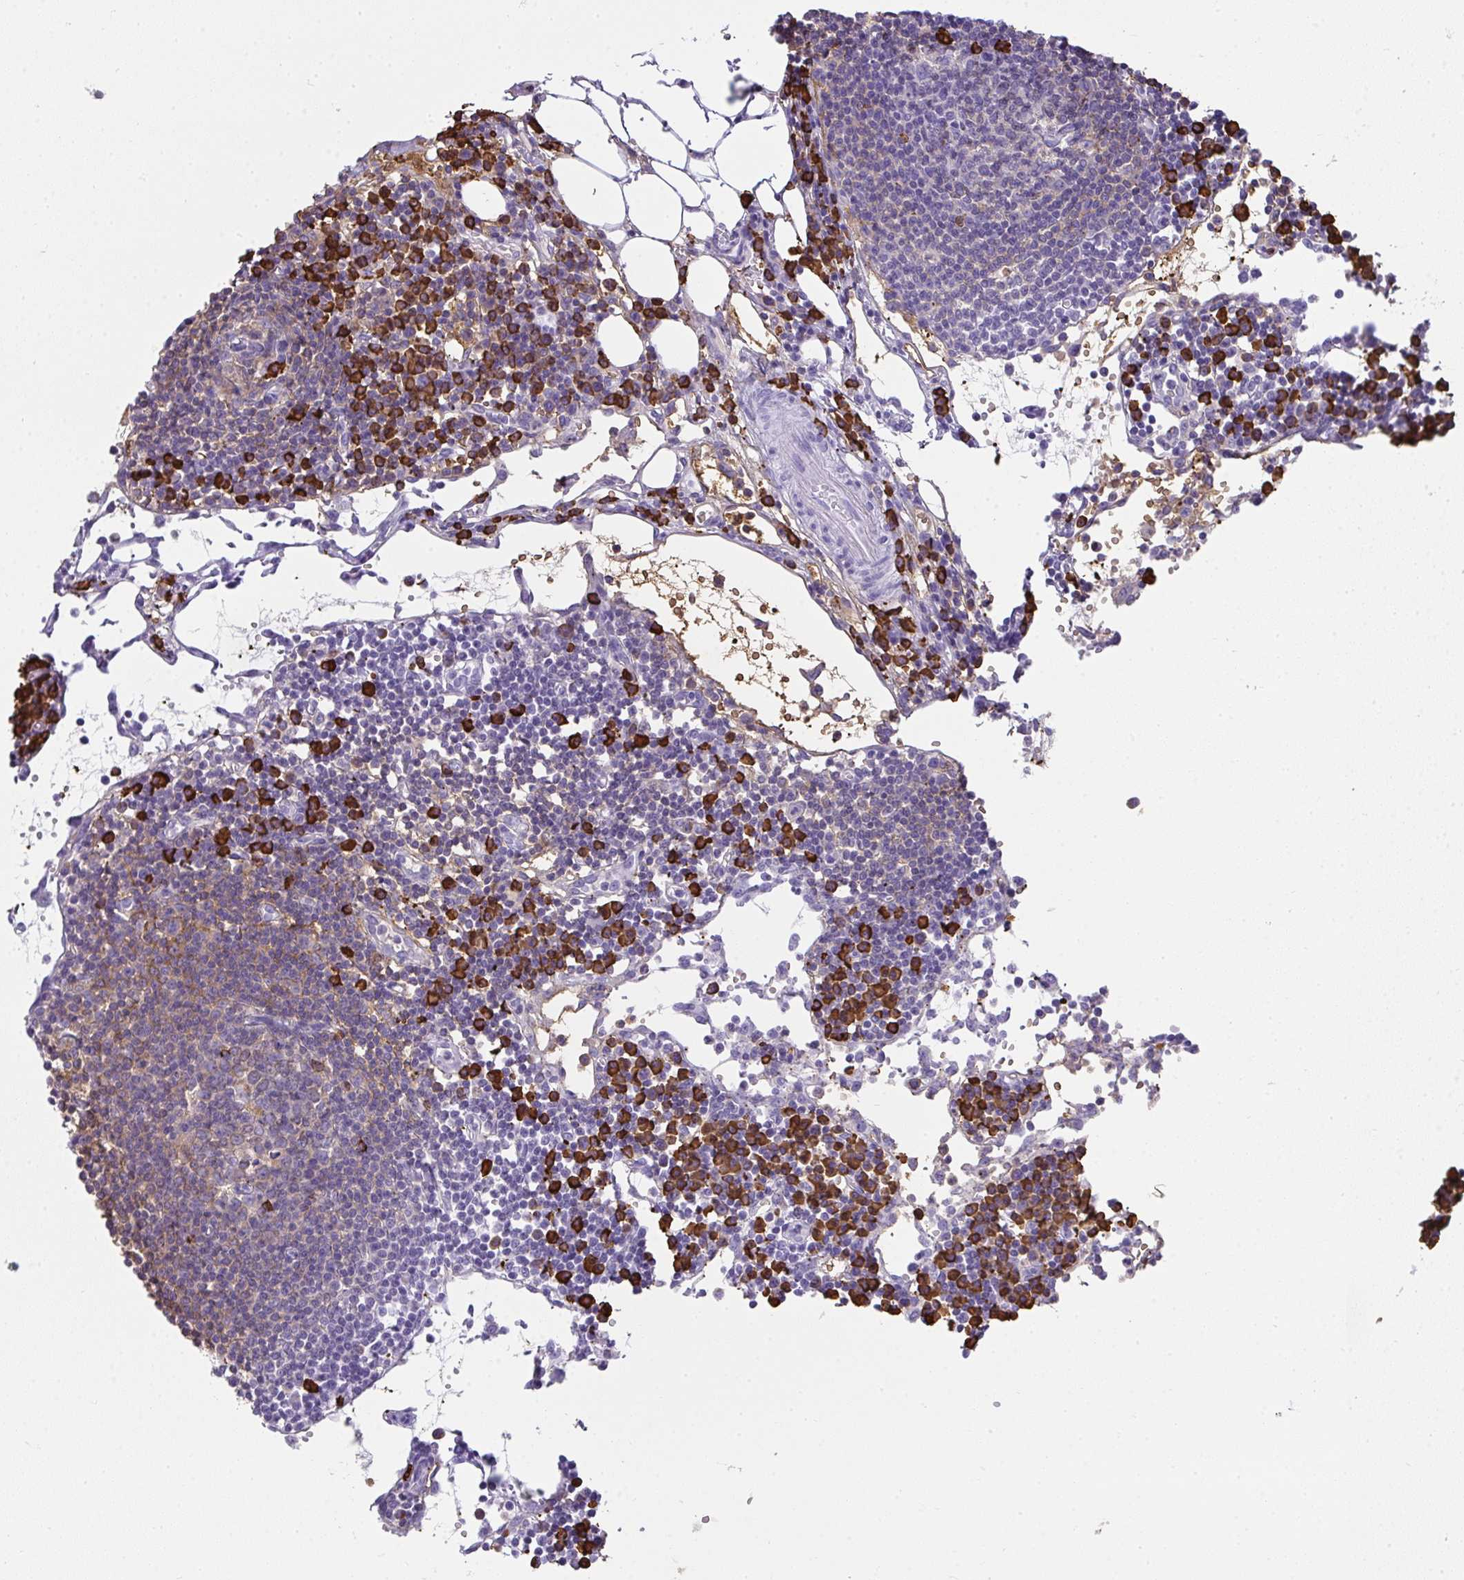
{"staining": {"intensity": "strong", "quantity": "<25%", "location": "cytoplasmic/membranous"}, "tissue": "lymph node", "cell_type": "Germinal center cells", "image_type": "normal", "snomed": [{"axis": "morphology", "description": "Normal tissue, NOS"}, {"axis": "topography", "description": "Lymph node"}], "caption": "The image shows immunohistochemical staining of benign lymph node. There is strong cytoplasmic/membranous expression is seen in about <25% of germinal center cells. (DAB (3,3'-diaminobenzidine) = brown stain, brightfield microscopy at high magnification).", "gene": "CDADC1", "patient": {"sex": "female", "age": 78}}